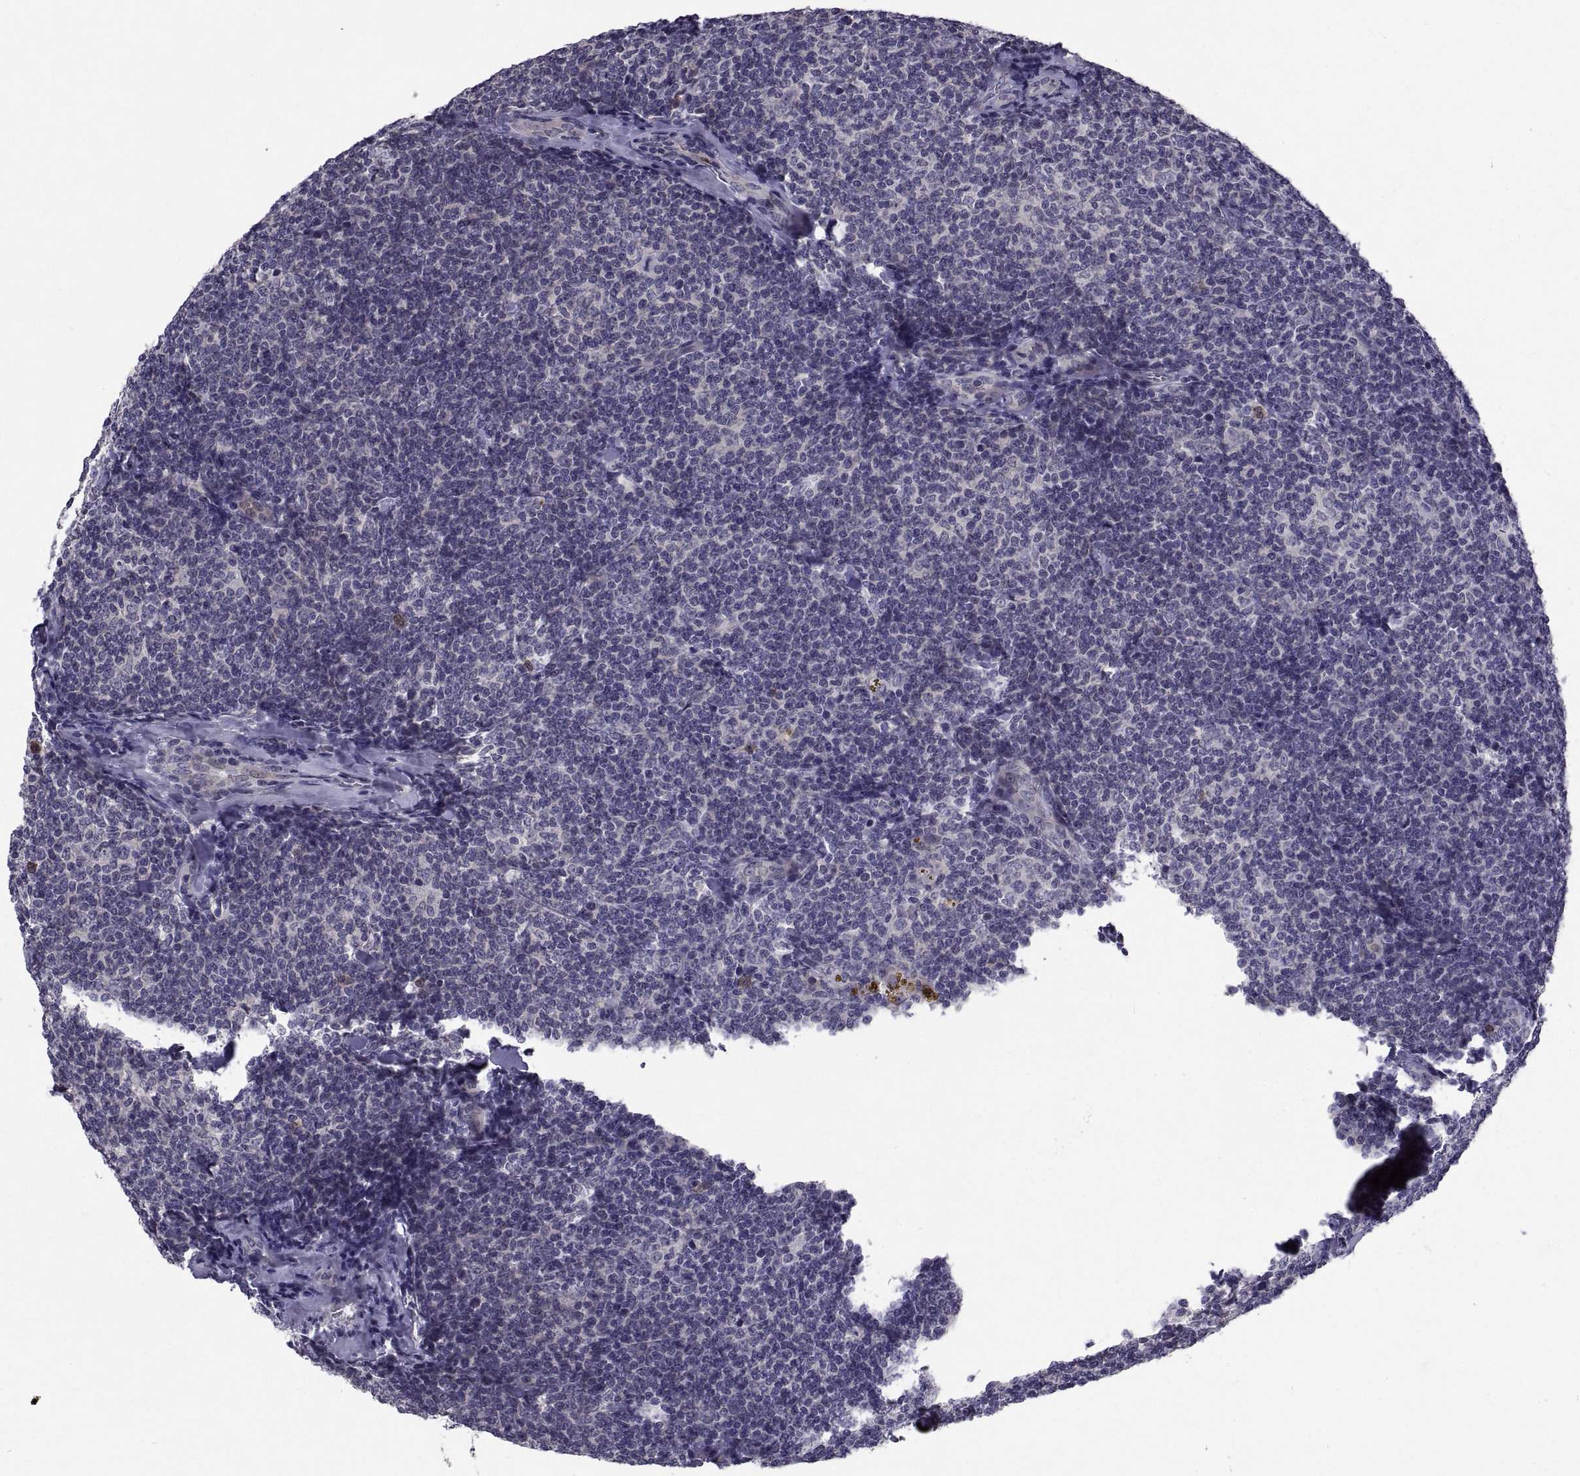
{"staining": {"intensity": "negative", "quantity": "none", "location": "none"}, "tissue": "lymphoma", "cell_type": "Tumor cells", "image_type": "cancer", "snomed": [{"axis": "morphology", "description": "Malignant lymphoma, non-Hodgkin's type, Low grade"}, {"axis": "topography", "description": "Lymph node"}], "caption": "Immunohistochemistry image of human lymphoma stained for a protein (brown), which shows no staining in tumor cells.", "gene": "NPTX2", "patient": {"sex": "female", "age": 56}}